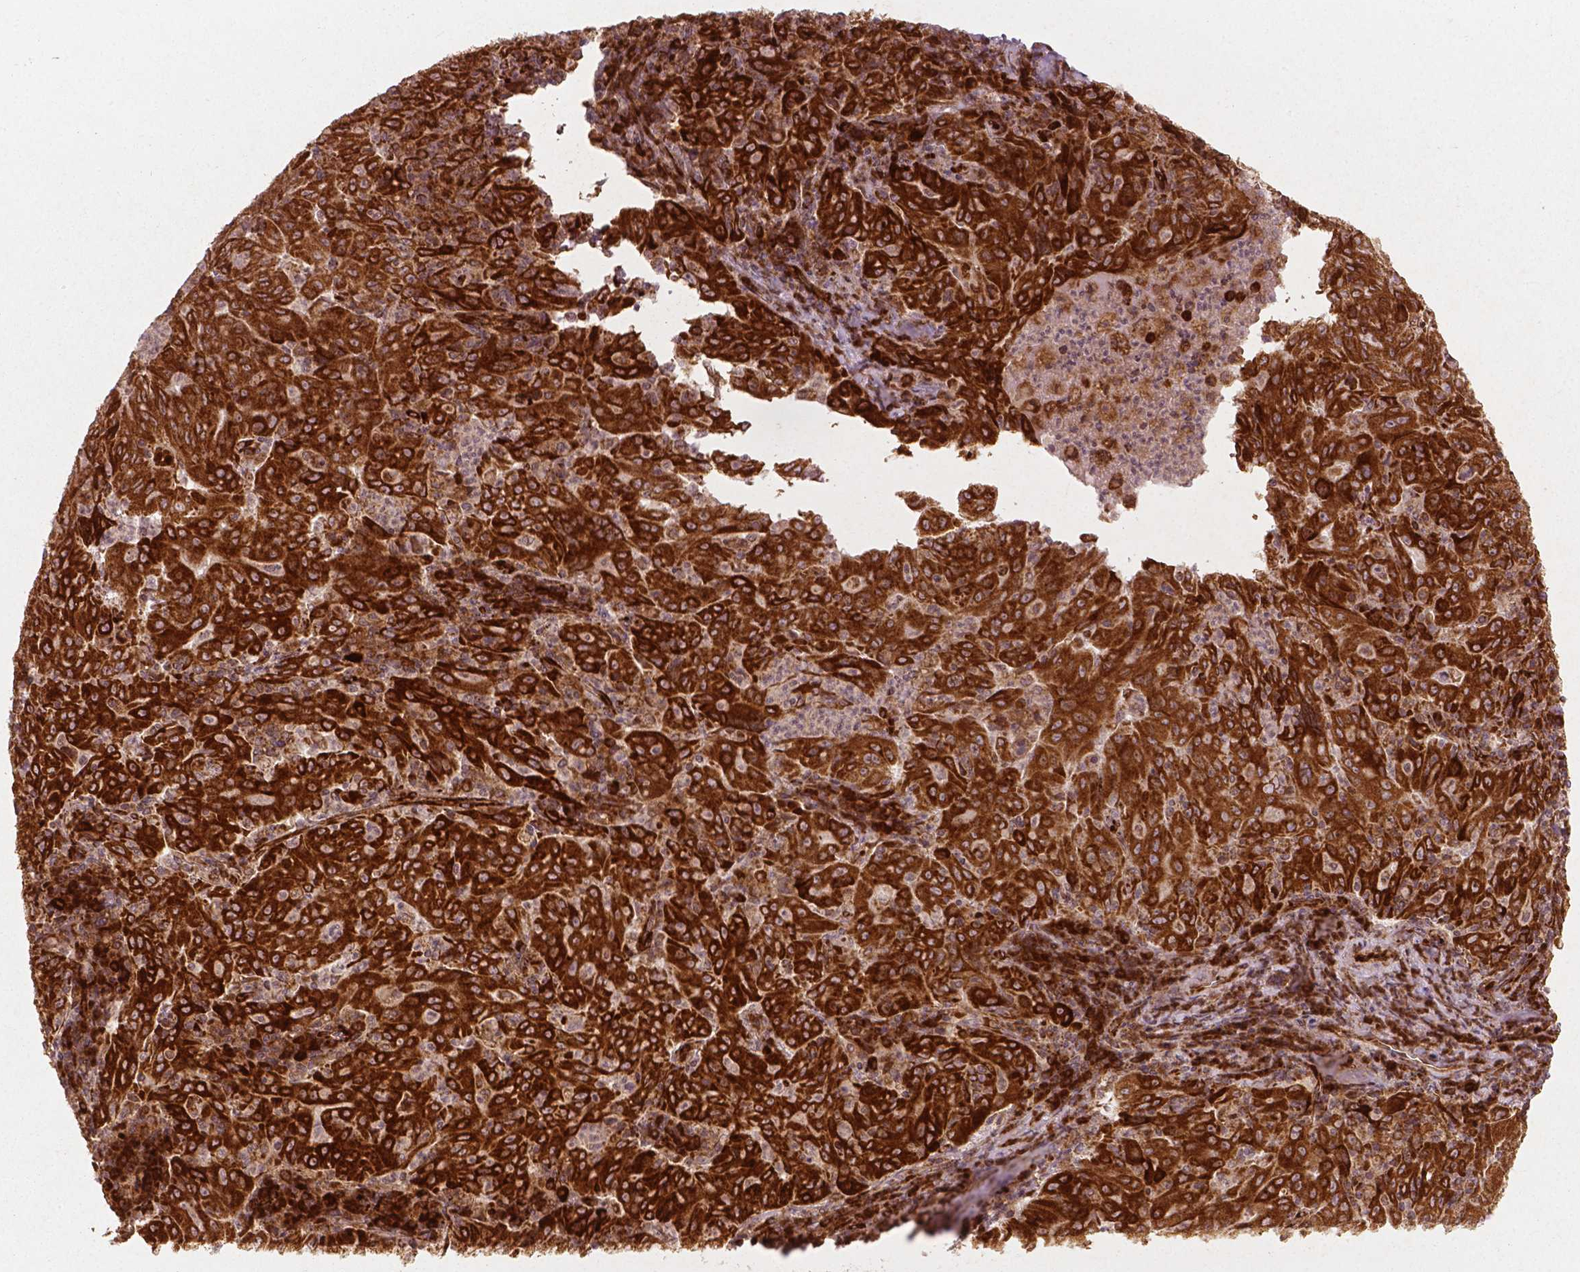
{"staining": {"intensity": "strong", "quantity": ">75%", "location": "cytoplasmic/membranous"}, "tissue": "pancreatic cancer", "cell_type": "Tumor cells", "image_type": "cancer", "snomed": [{"axis": "morphology", "description": "Adenocarcinoma, NOS"}, {"axis": "topography", "description": "Pancreas"}], "caption": "Pancreatic cancer (adenocarcinoma) was stained to show a protein in brown. There is high levels of strong cytoplasmic/membranous staining in approximately >75% of tumor cells.", "gene": "PGAM5", "patient": {"sex": "male", "age": 63}}